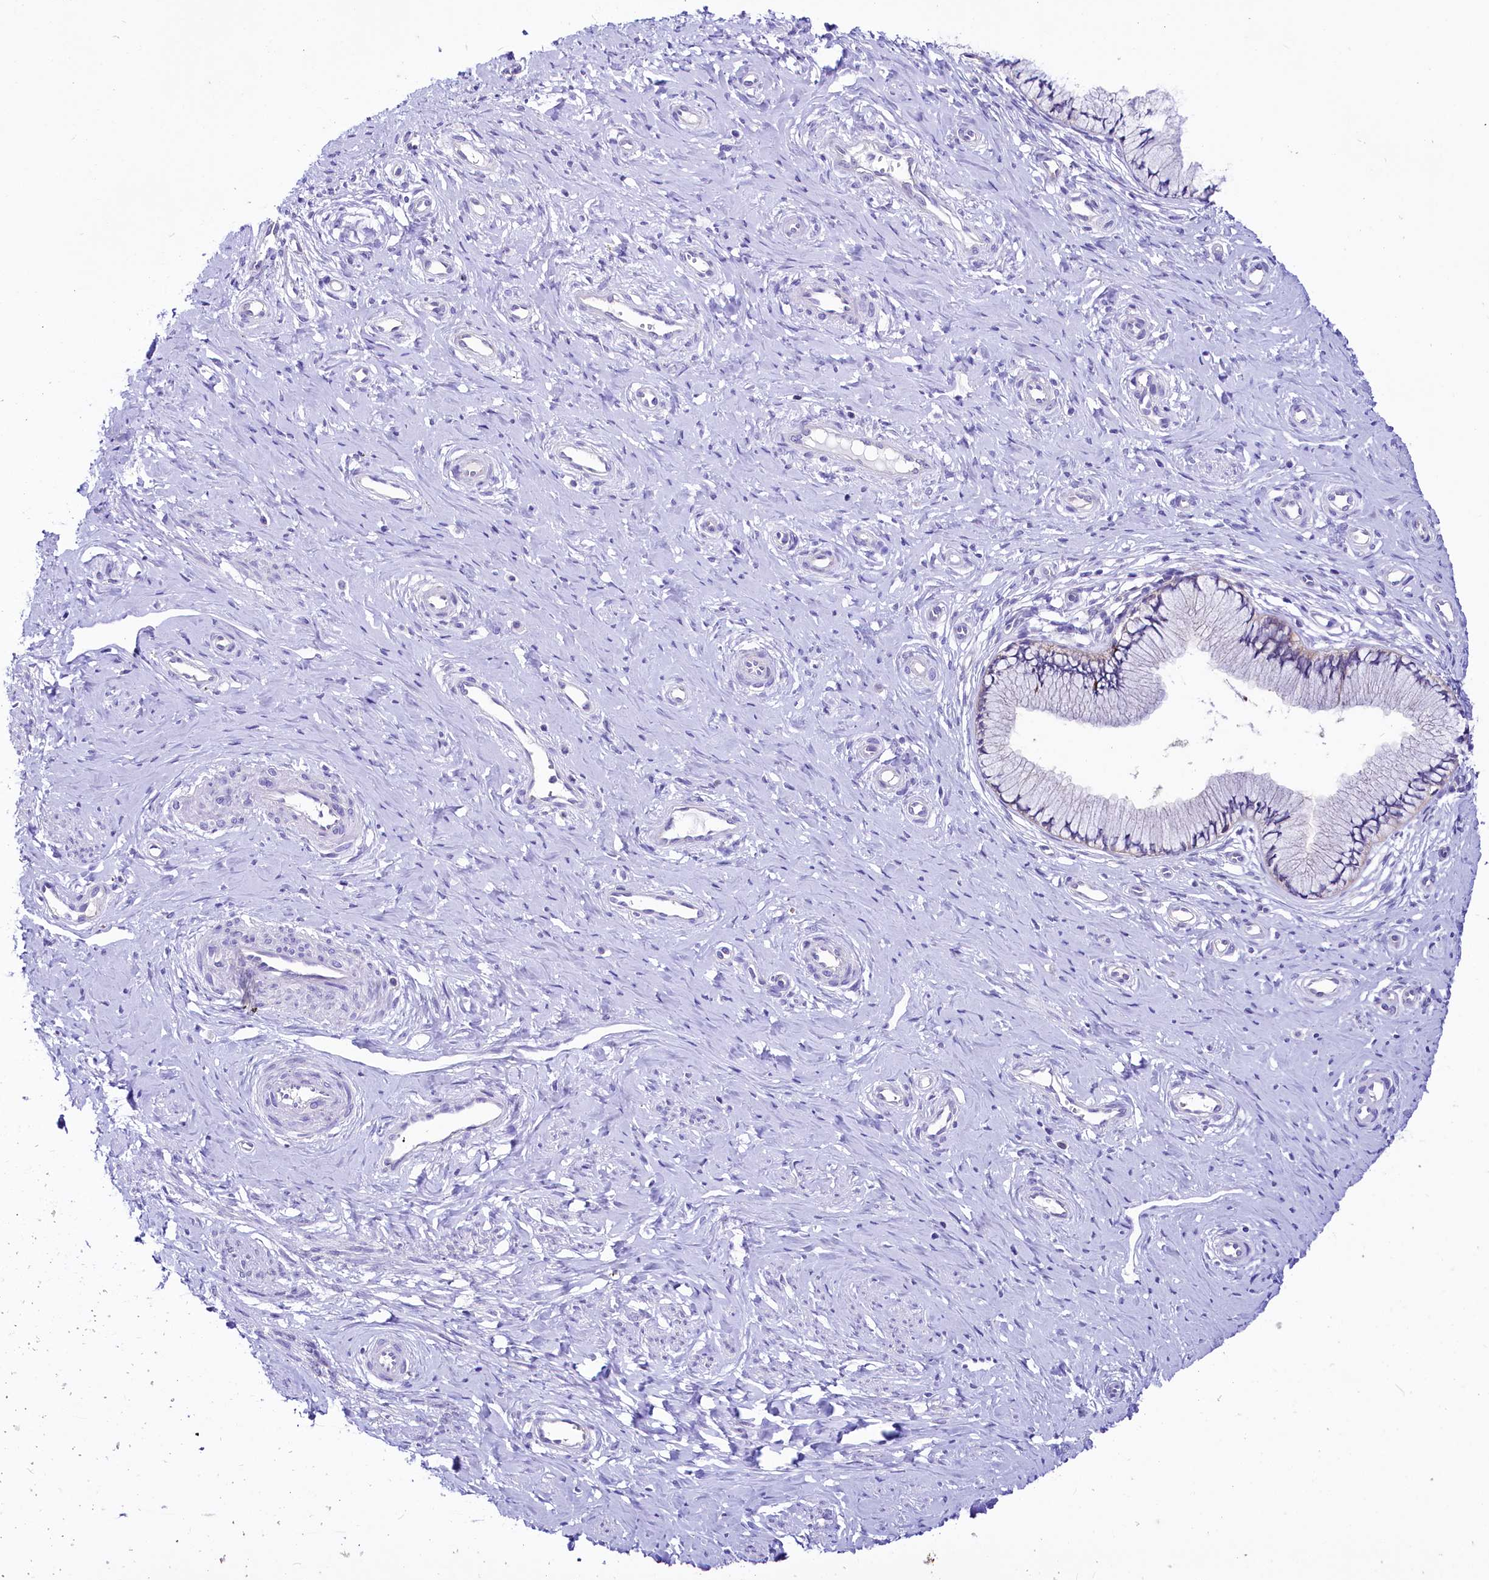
{"staining": {"intensity": "negative", "quantity": "none", "location": "none"}, "tissue": "cervix", "cell_type": "Glandular cells", "image_type": "normal", "snomed": [{"axis": "morphology", "description": "Normal tissue, NOS"}, {"axis": "topography", "description": "Cervix"}], "caption": "An IHC photomicrograph of normal cervix is shown. There is no staining in glandular cells of cervix. The staining was performed using DAB to visualize the protein expression in brown, while the nuclei were stained in blue with hematoxylin (Magnification: 20x).", "gene": "ABHD5", "patient": {"sex": "female", "age": 36}}